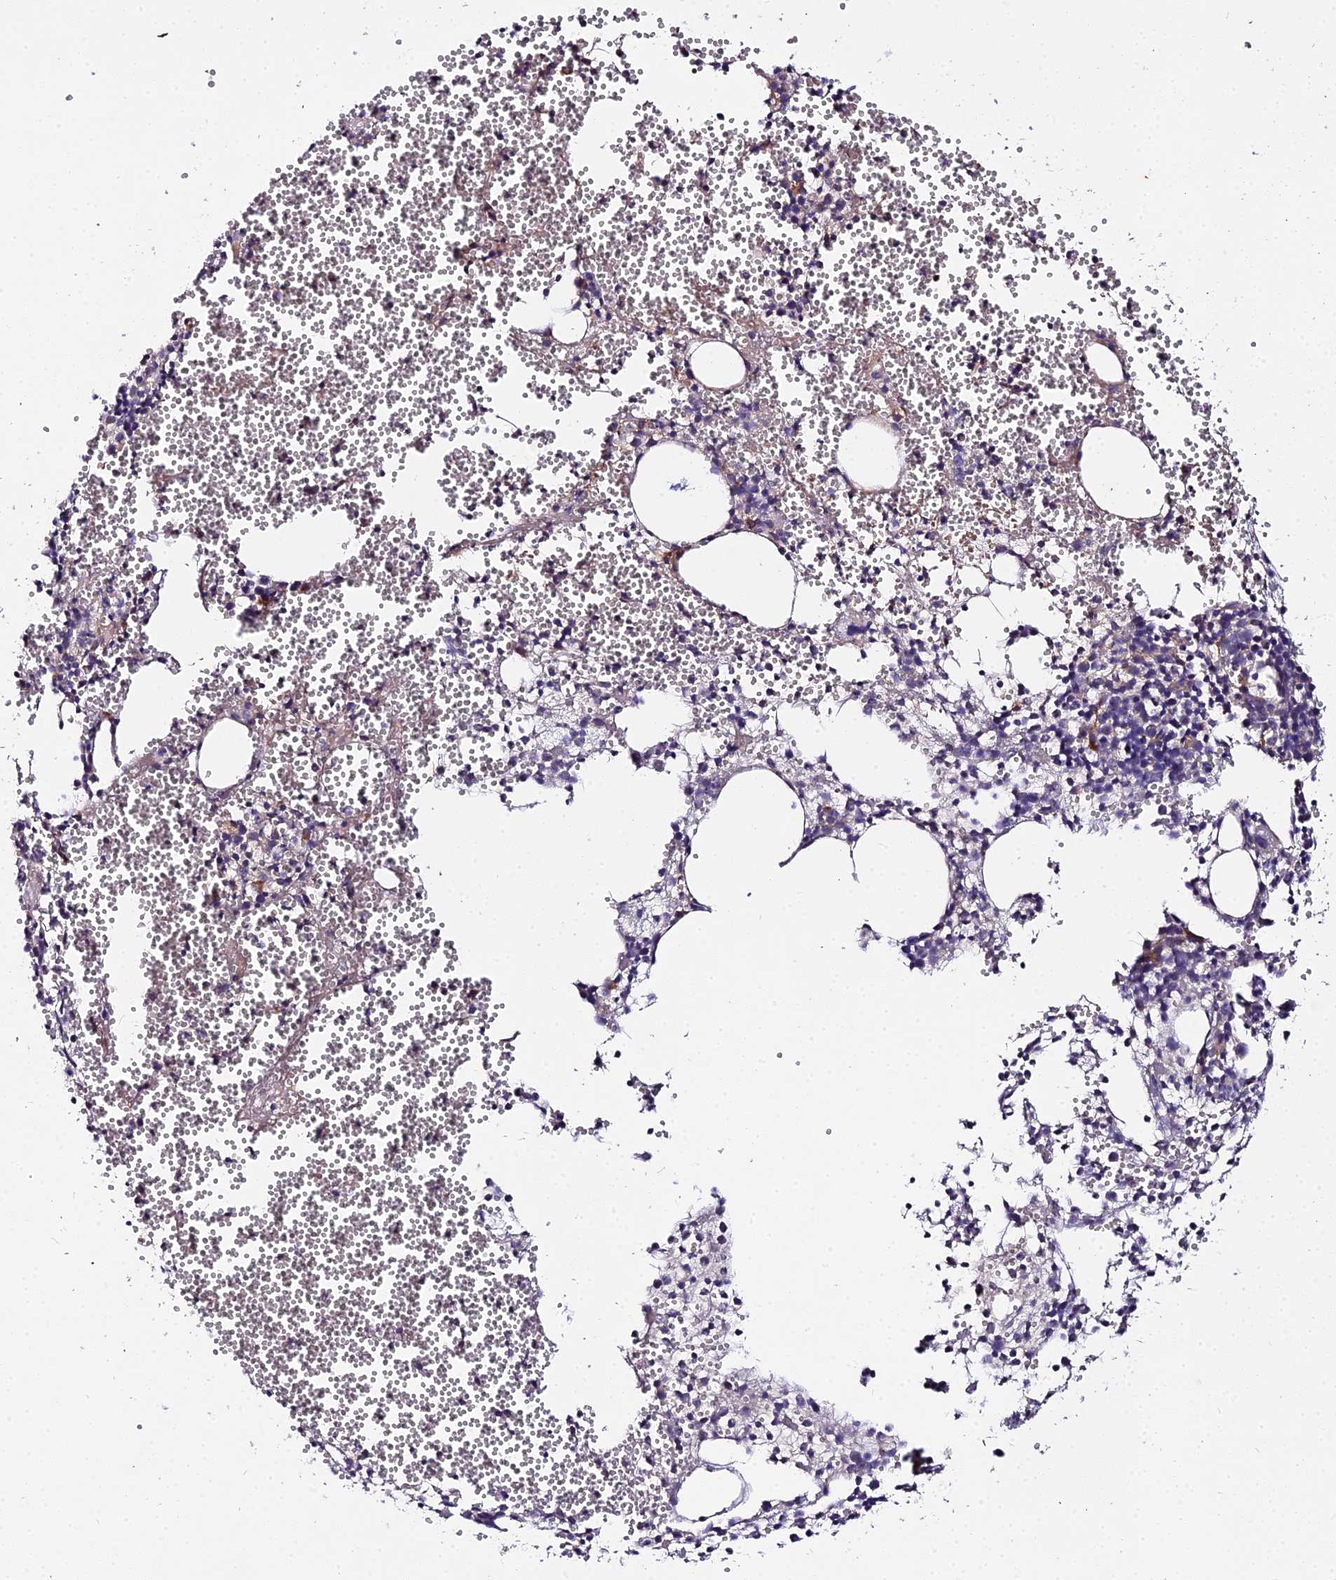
{"staining": {"intensity": "moderate", "quantity": "<25%", "location": "cytoplasmic/membranous"}, "tissue": "bone marrow", "cell_type": "Hematopoietic cells", "image_type": "normal", "snomed": [{"axis": "morphology", "description": "Normal tissue, NOS"}, {"axis": "topography", "description": "Bone marrow"}], "caption": "A brown stain highlights moderate cytoplasmic/membranous expression of a protein in hematopoietic cells of normal human bone marrow. (Brightfield microscopy of DAB IHC at high magnification).", "gene": "ZBED8", "patient": {"sex": "female", "age": 77}}